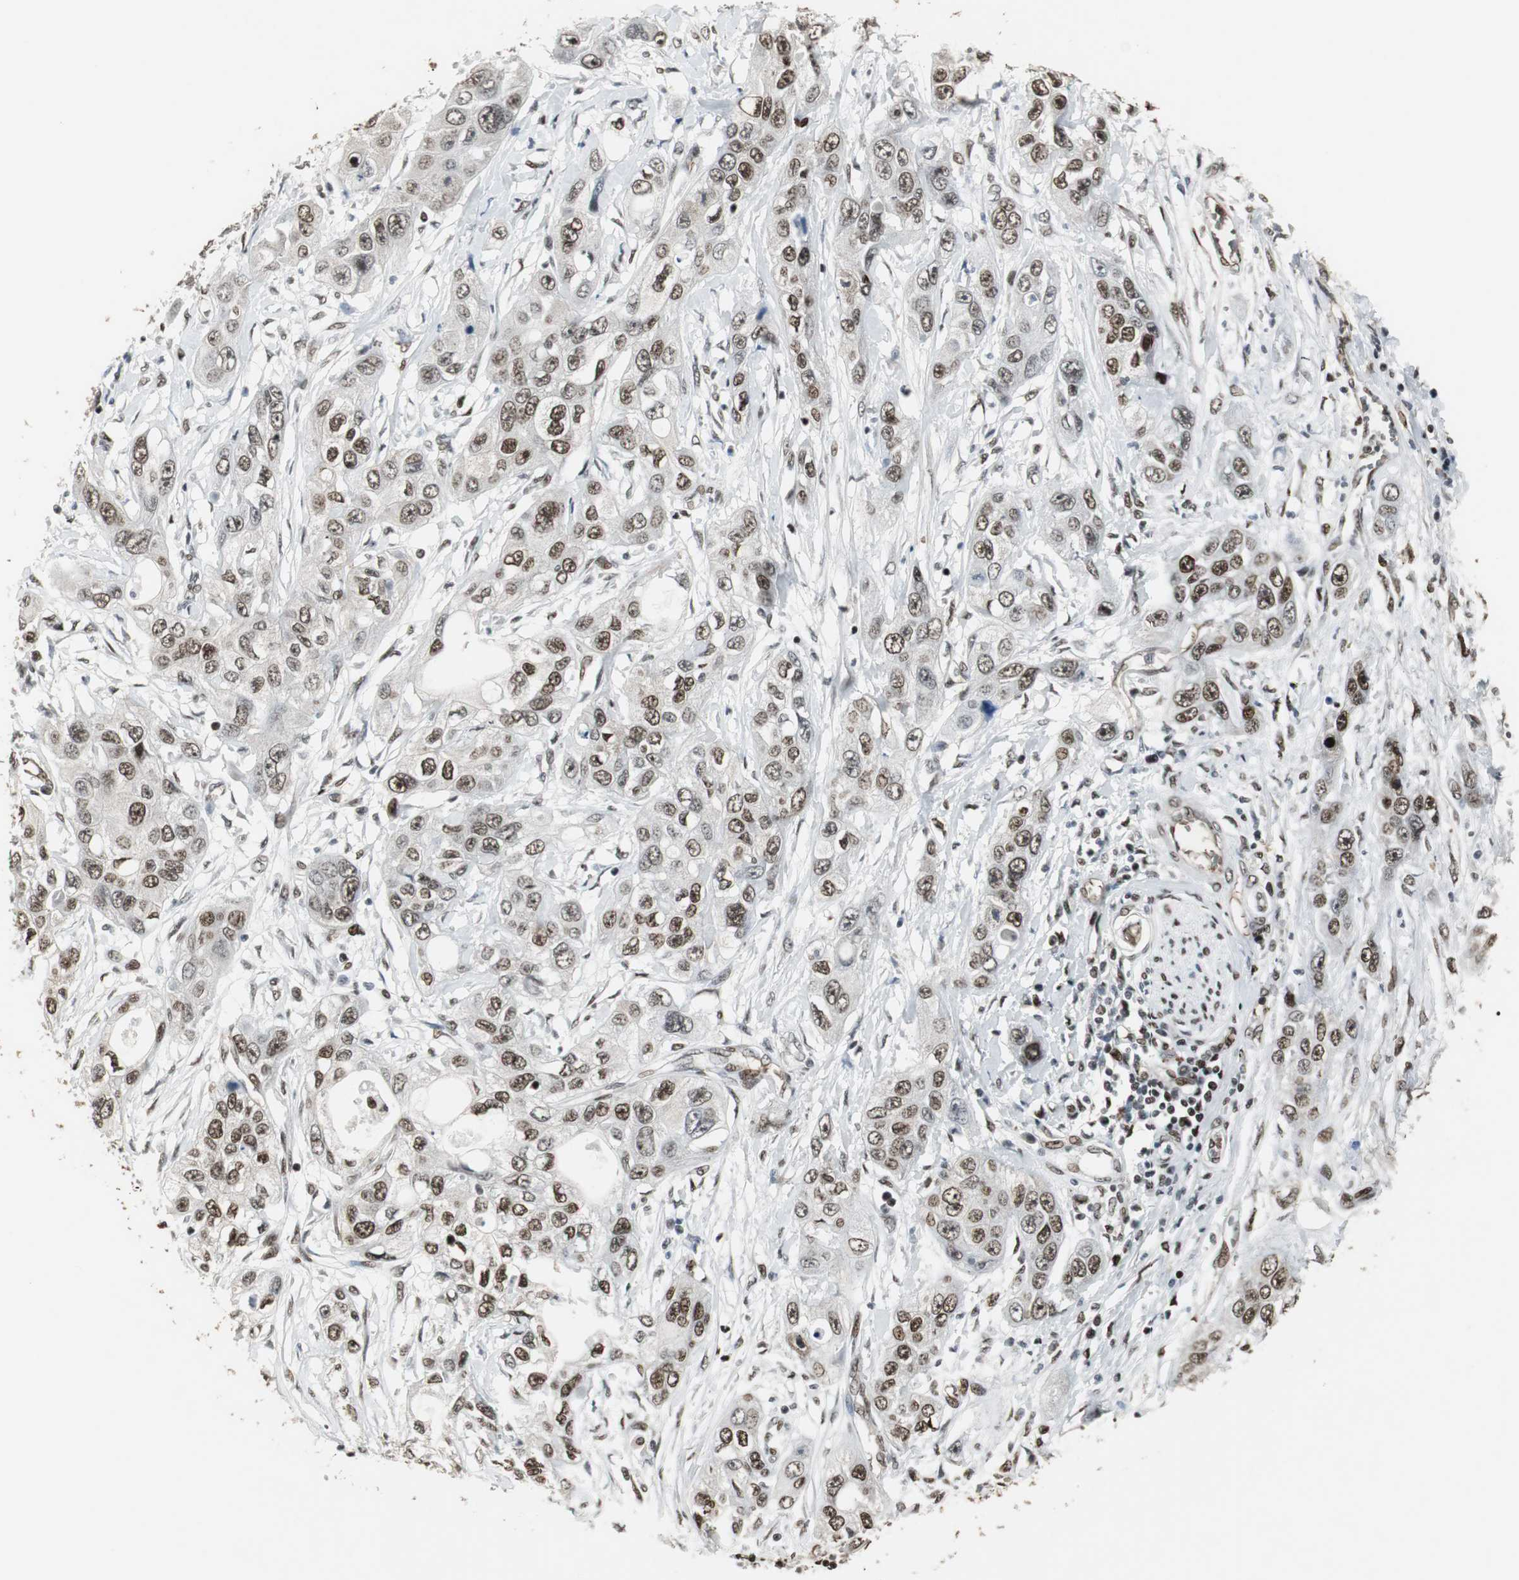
{"staining": {"intensity": "moderate", "quantity": ">75%", "location": "nuclear"}, "tissue": "pancreatic cancer", "cell_type": "Tumor cells", "image_type": "cancer", "snomed": [{"axis": "morphology", "description": "Adenocarcinoma, NOS"}, {"axis": "topography", "description": "Pancreas"}], "caption": "Moderate nuclear protein positivity is appreciated in about >75% of tumor cells in pancreatic cancer. Immunohistochemistry (ihc) stains the protein of interest in brown and the nuclei are stained blue.", "gene": "TAF5", "patient": {"sex": "female", "age": 70}}